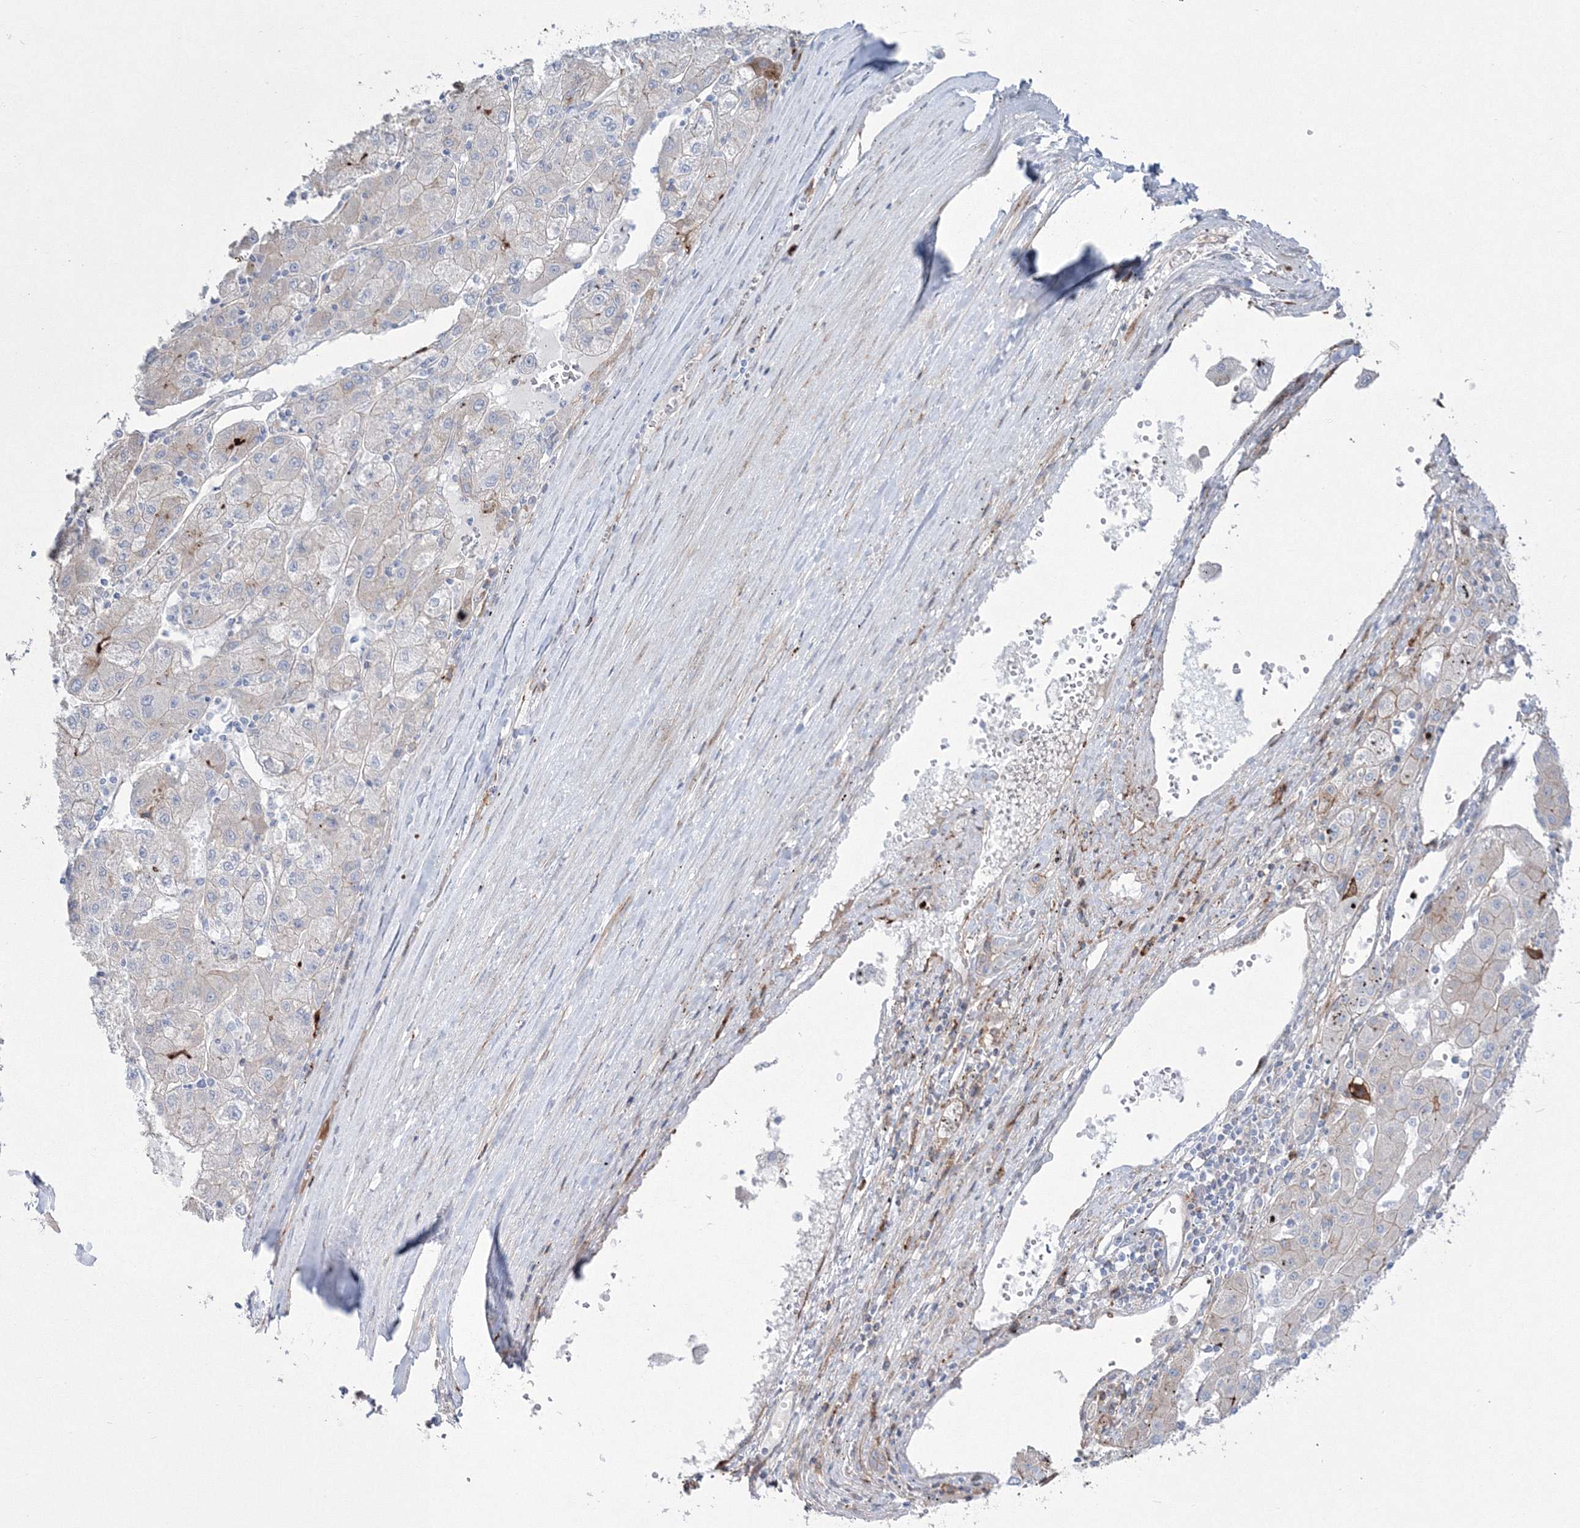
{"staining": {"intensity": "weak", "quantity": "<25%", "location": "cytoplasmic/membranous"}, "tissue": "liver cancer", "cell_type": "Tumor cells", "image_type": "cancer", "snomed": [{"axis": "morphology", "description": "Carcinoma, Hepatocellular, NOS"}, {"axis": "topography", "description": "Liver"}], "caption": "Immunohistochemistry (IHC) micrograph of neoplastic tissue: liver hepatocellular carcinoma stained with DAB (3,3'-diaminobenzidine) demonstrates no significant protein staining in tumor cells.", "gene": "HYAL2", "patient": {"sex": "male", "age": 72}}